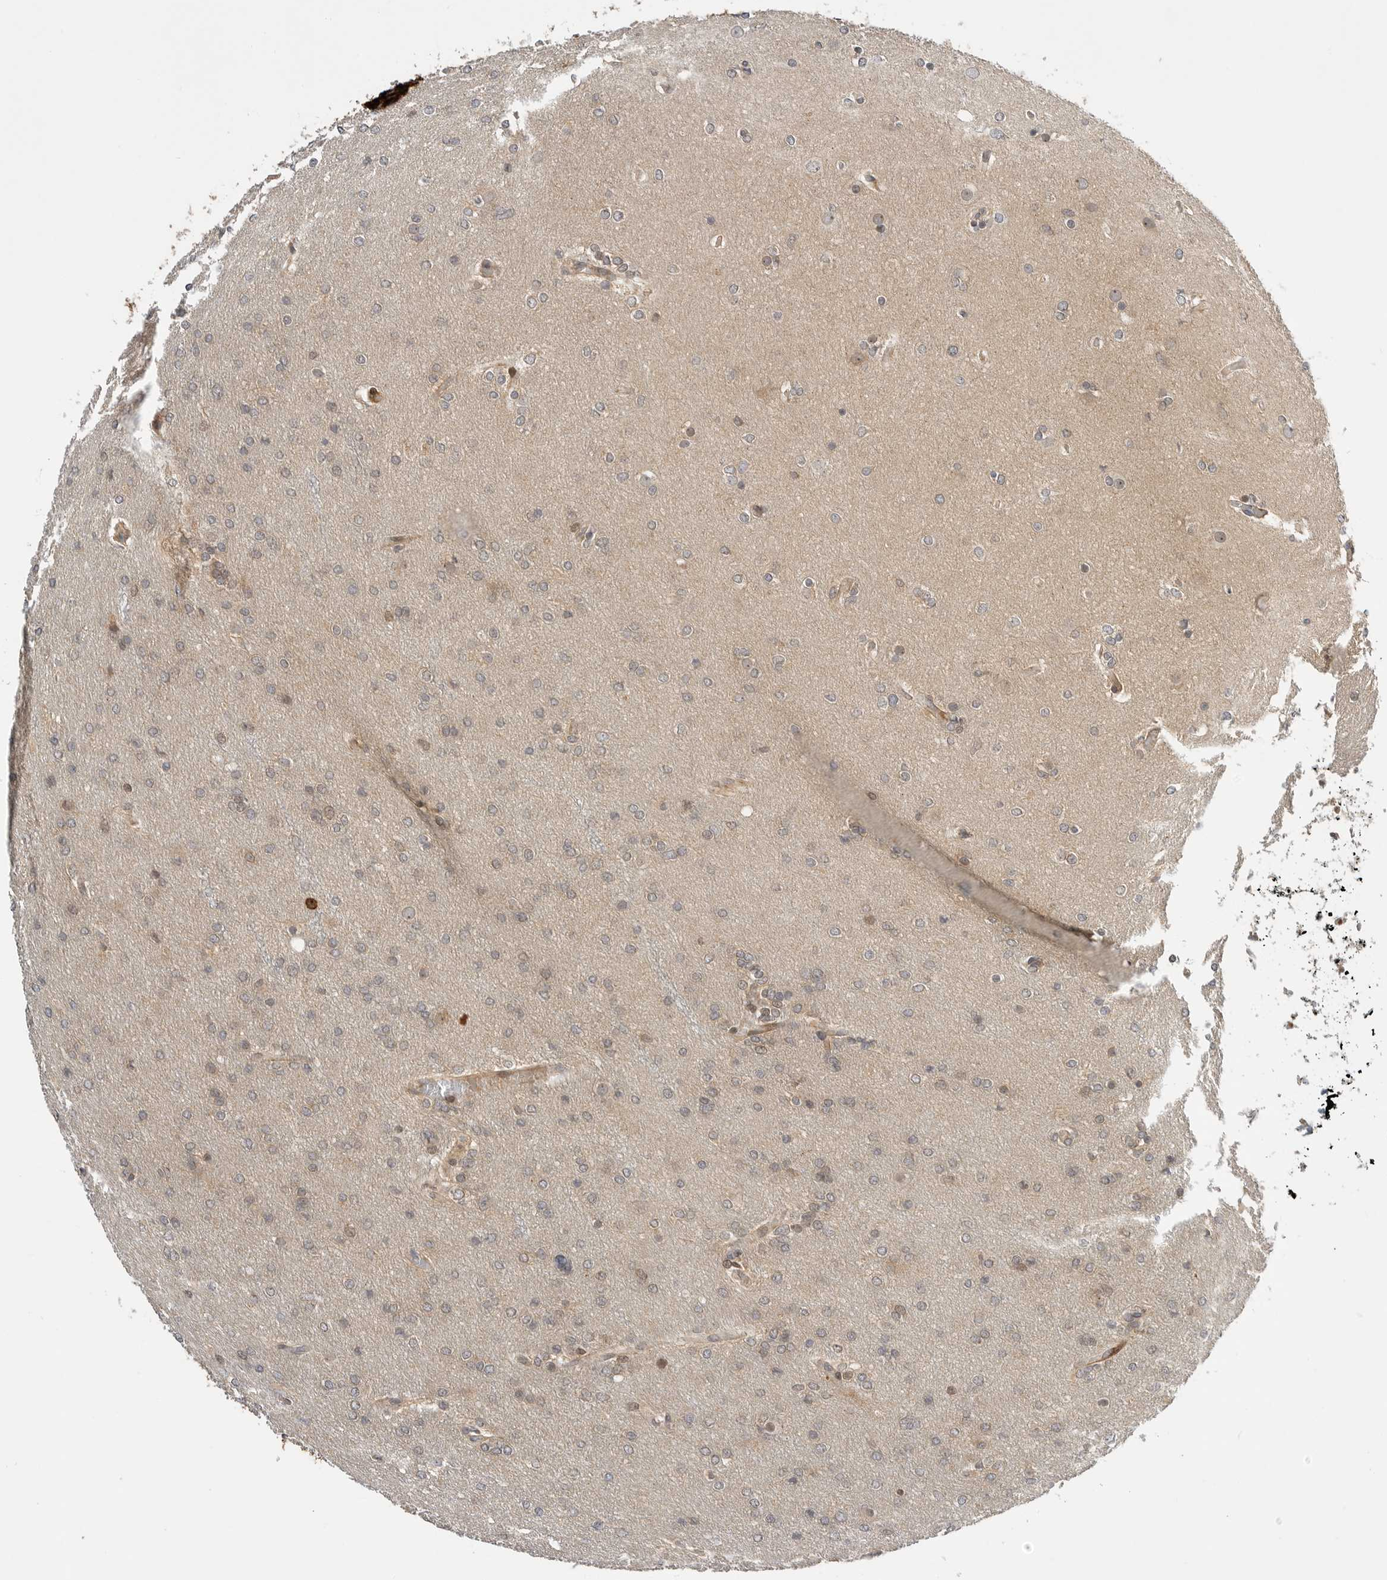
{"staining": {"intensity": "negative", "quantity": "none", "location": "none"}, "tissue": "glioma", "cell_type": "Tumor cells", "image_type": "cancer", "snomed": [{"axis": "morphology", "description": "Glioma, malignant, High grade"}, {"axis": "topography", "description": "Cerebral cortex"}], "caption": "The micrograph demonstrates no staining of tumor cells in glioma.", "gene": "CSNK1G3", "patient": {"sex": "female", "age": 36}}